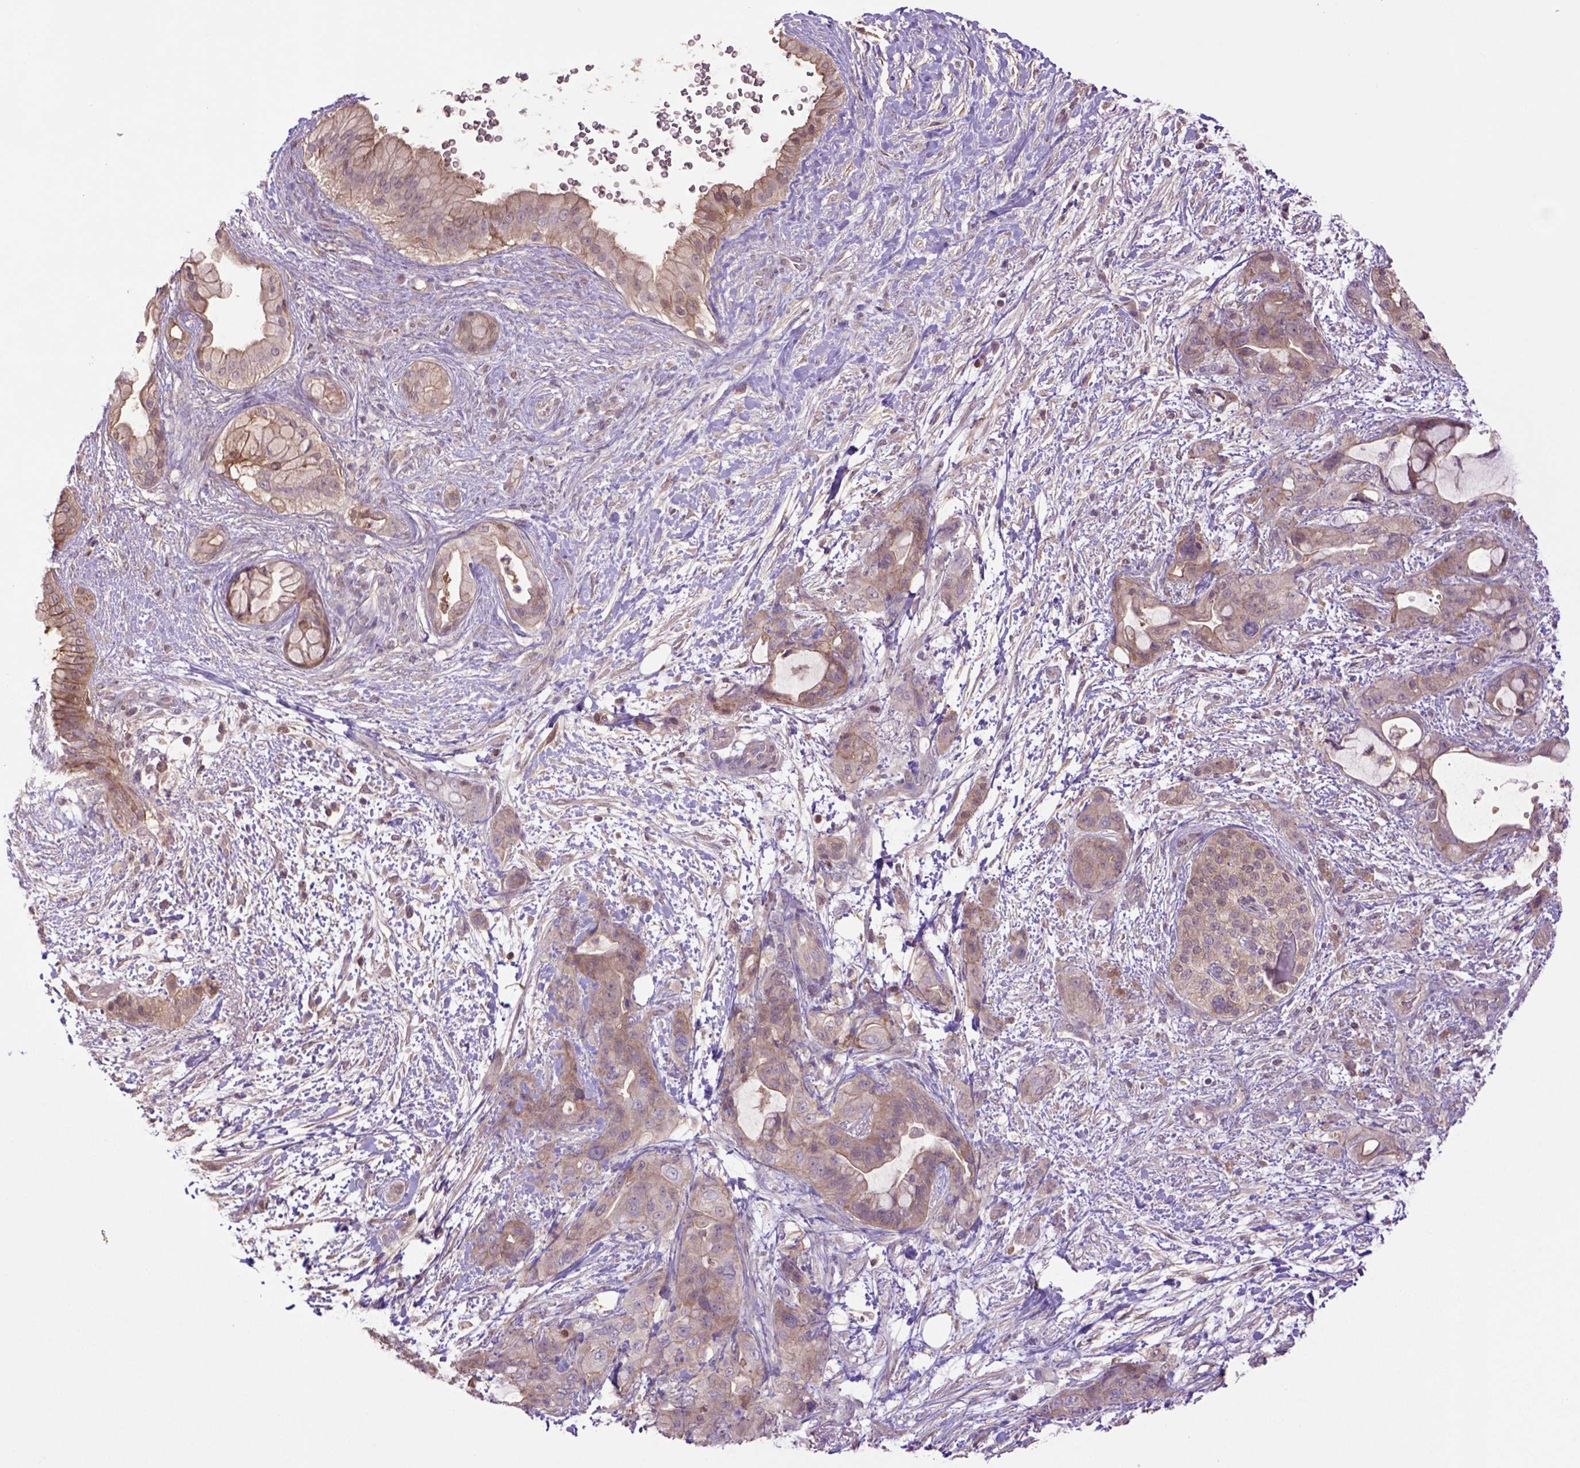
{"staining": {"intensity": "moderate", "quantity": ">75%", "location": "cytoplasmic/membranous"}, "tissue": "pancreatic cancer", "cell_type": "Tumor cells", "image_type": "cancer", "snomed": [{"axis": "morphology", "description": "Adenocarcinoma, NOS"}, {"axis": "topography", "description": "Pancreas"}], "caption": "Protein staining displays moderate cytoplasmic/membranous staining in approximately >75% of tumor cells in pancreatic cancer.", "gene": "HSPBP1", "patient": {"sex": "male", "age": 71}}